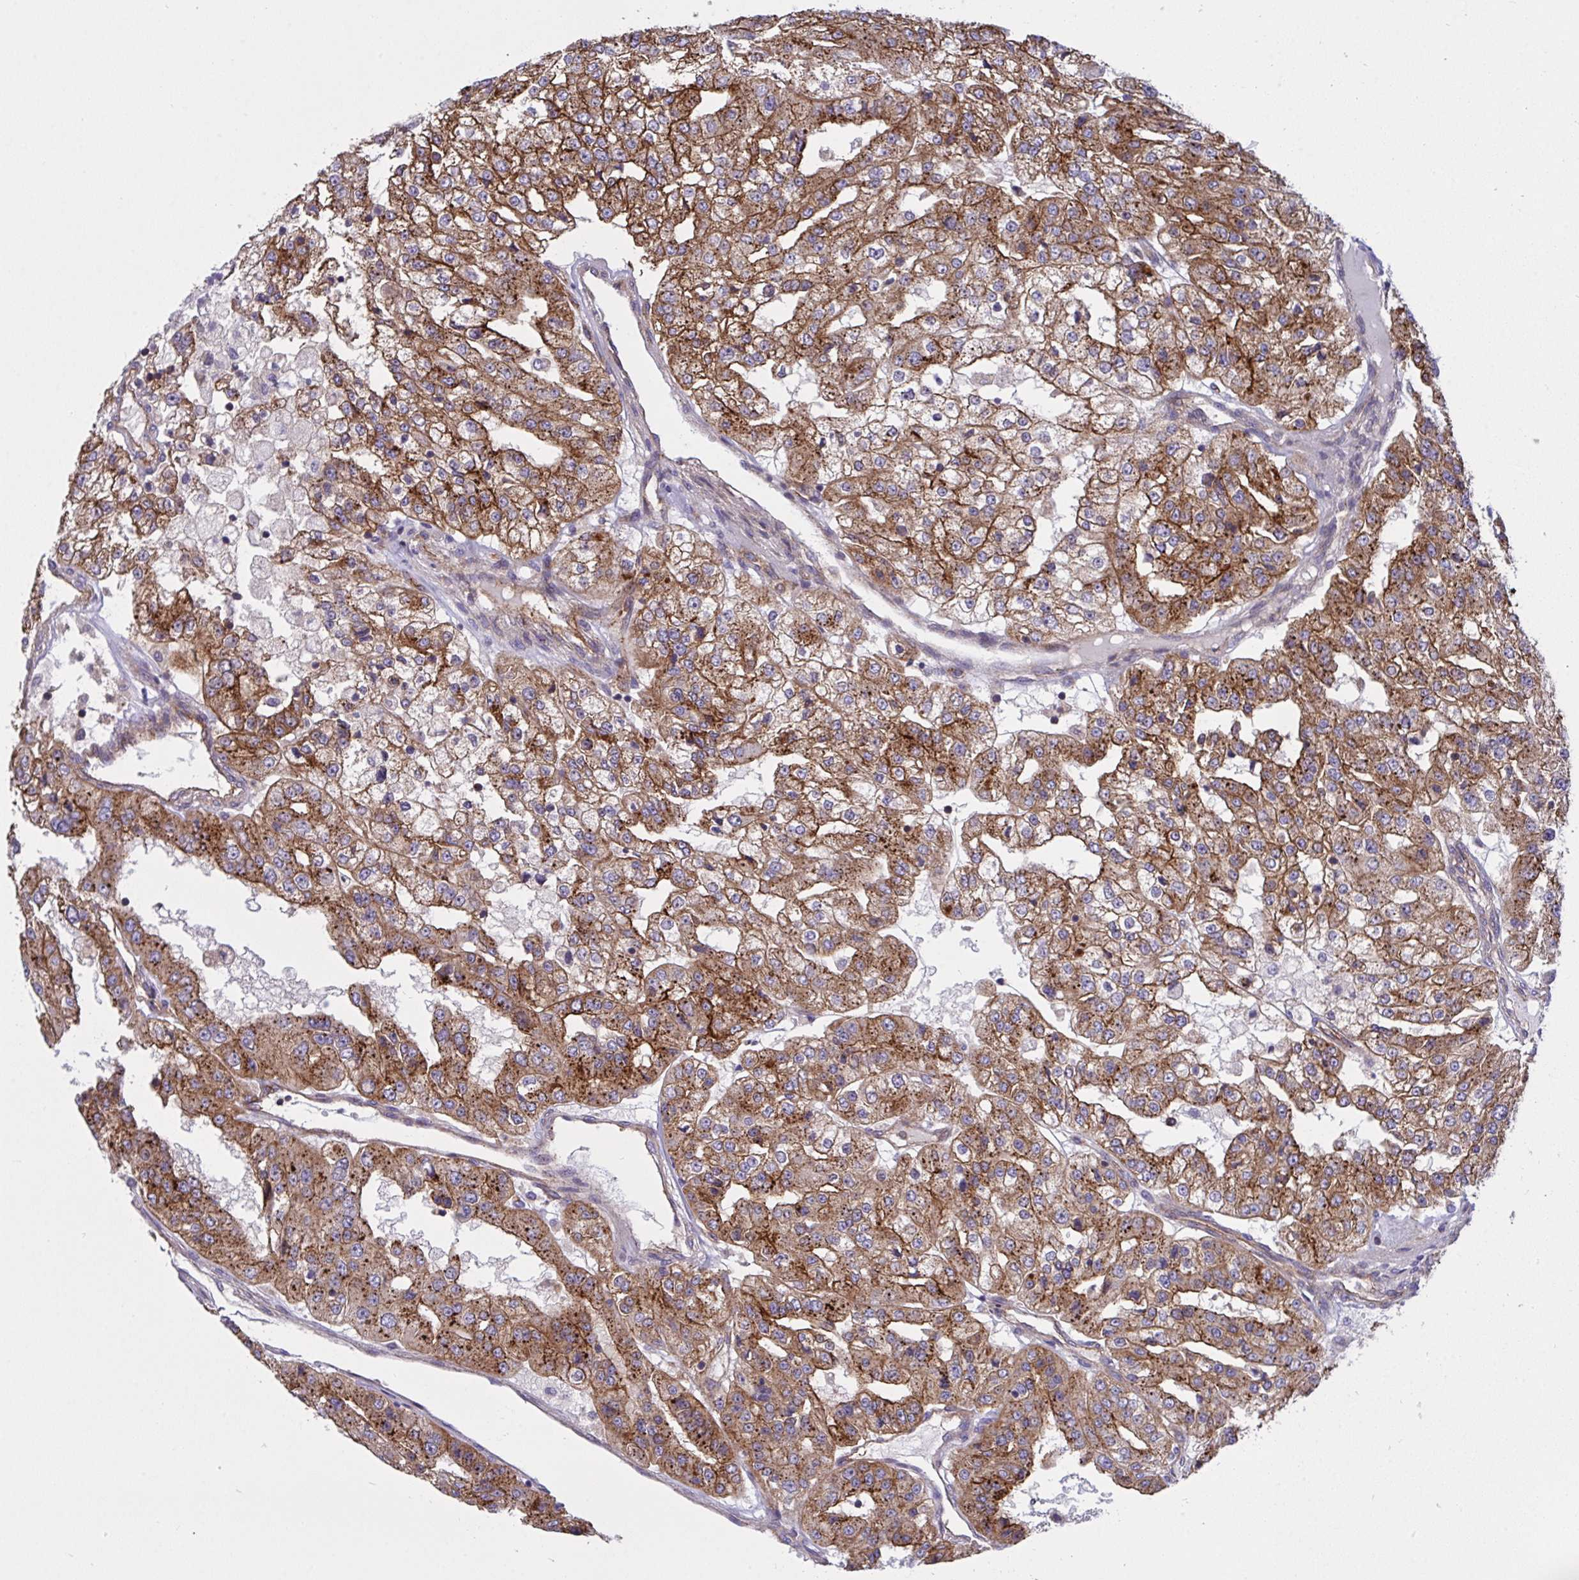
{"staining": {"intensity": "strong", "quantity": ">75%", "location": "cytoplasmic/membranous"}, "tissue": "renal cancer", "cell_type": "Tumor cells", "image_type": "cancer", "snomed": [{"axis": "morphology", "description": "Adenocarcinoma, NOS"}, {"axis": "topography", "description": "Kidney"}], "caption": "Renal cancer stained with a protein marker displays strong staining in tumor cells.", "gene": "C4orf36", "patient": {"sex": "female", "age": 63}}